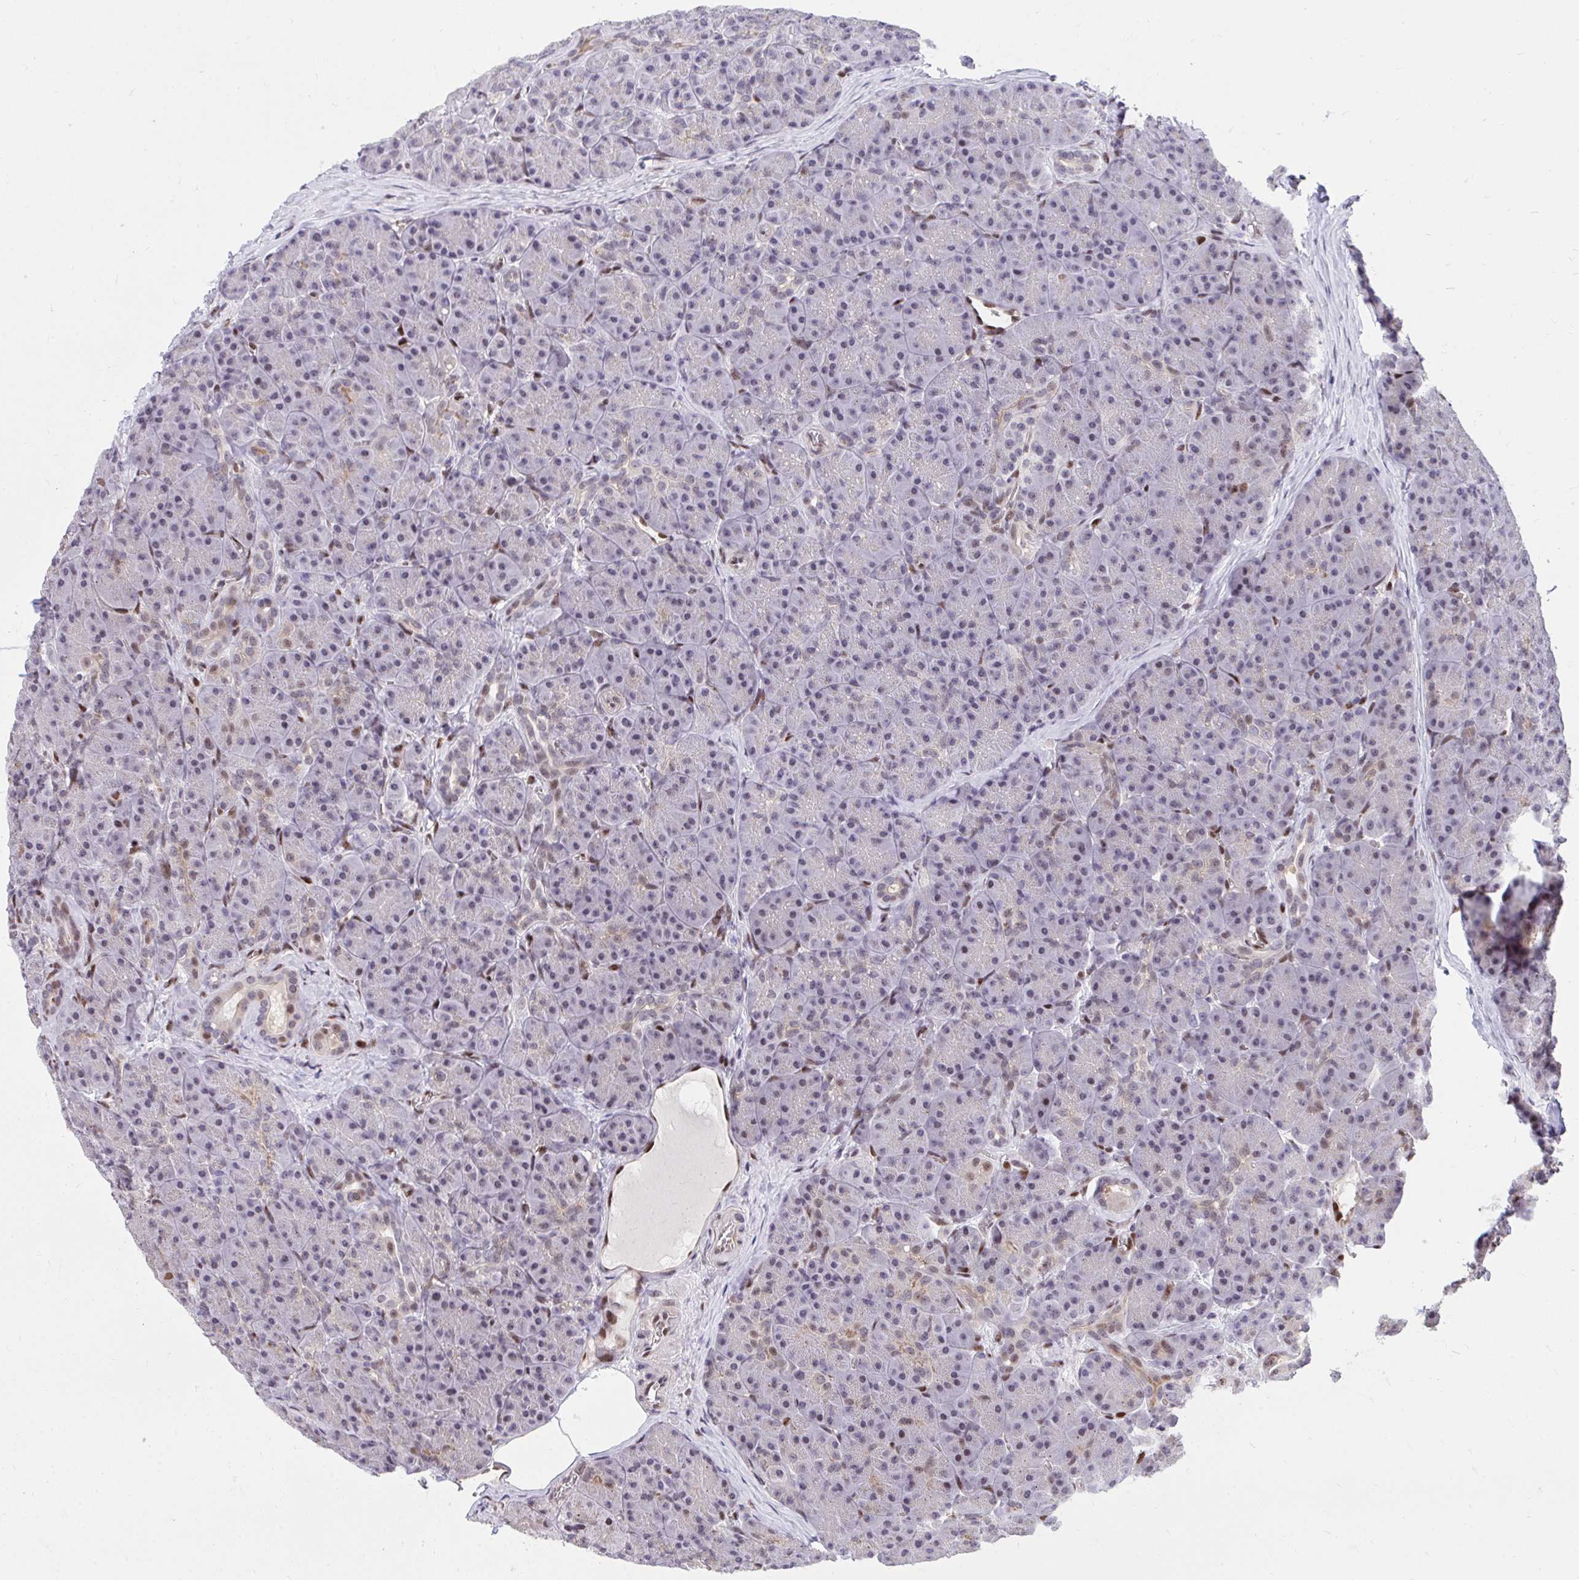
{"staining": {"intensity": "moderate", "quantity": "<25%", "location": "nuclear"}, "tissue": "pancreas", "cell_type": "Exocrine glandular cells", "image_type": "normal", "snomed": [{"axis": "morphology", "description": "Normal tissue, NOS"}, {"axis": "topography", "description": "Pancreas"}], "caption": "Immunohistochemical staining of normal human pancreas shows low levels of moderate nuclear positivity in approximately <25% of exocrine glandular cells.", "gene": "HOXA4", "patient": {"sex": "male", "age": 57}}